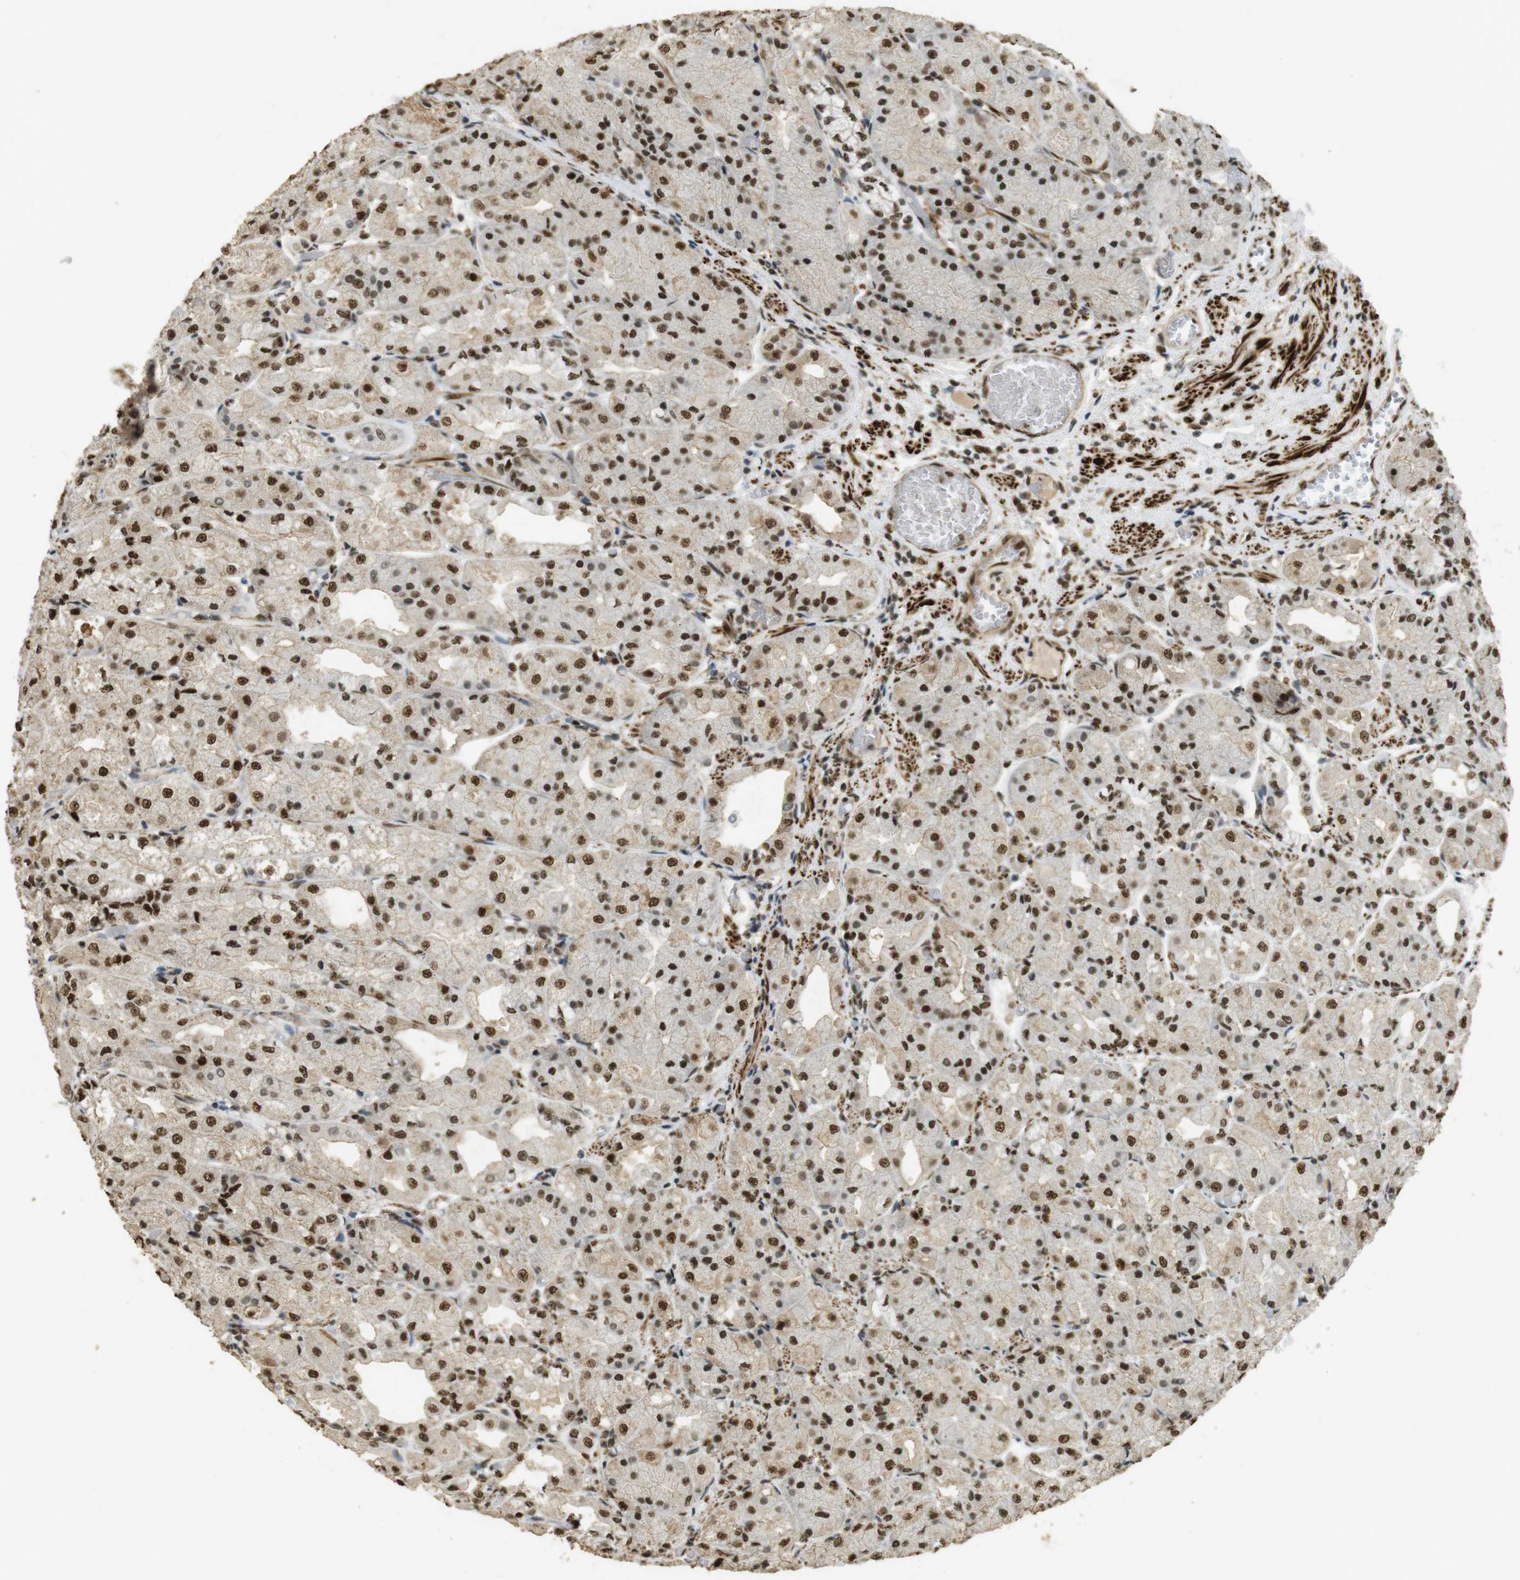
{"staining": {"intensity": "strong", "quantity": ">75%", "location": "nuclear"}, "tissue": "stomach", "cell_type": "Glandular cells", "image_type": "normal", "snomed": [{"axis": "morphology", "description": "Normal tissue, NOS"}, {"axis": "topography", "description": "Stomach, upper"}], "caption": "Stomach stained with IHC exhibits strong nuclear expression in approximately >75% of glandular cells. (DAB (3,3'-diaminobenzidine) IHC, brown staining for protein, blue staining for nuclei).", "gene": "GATA4", "patient": {"sex": "male", "age": 72}}